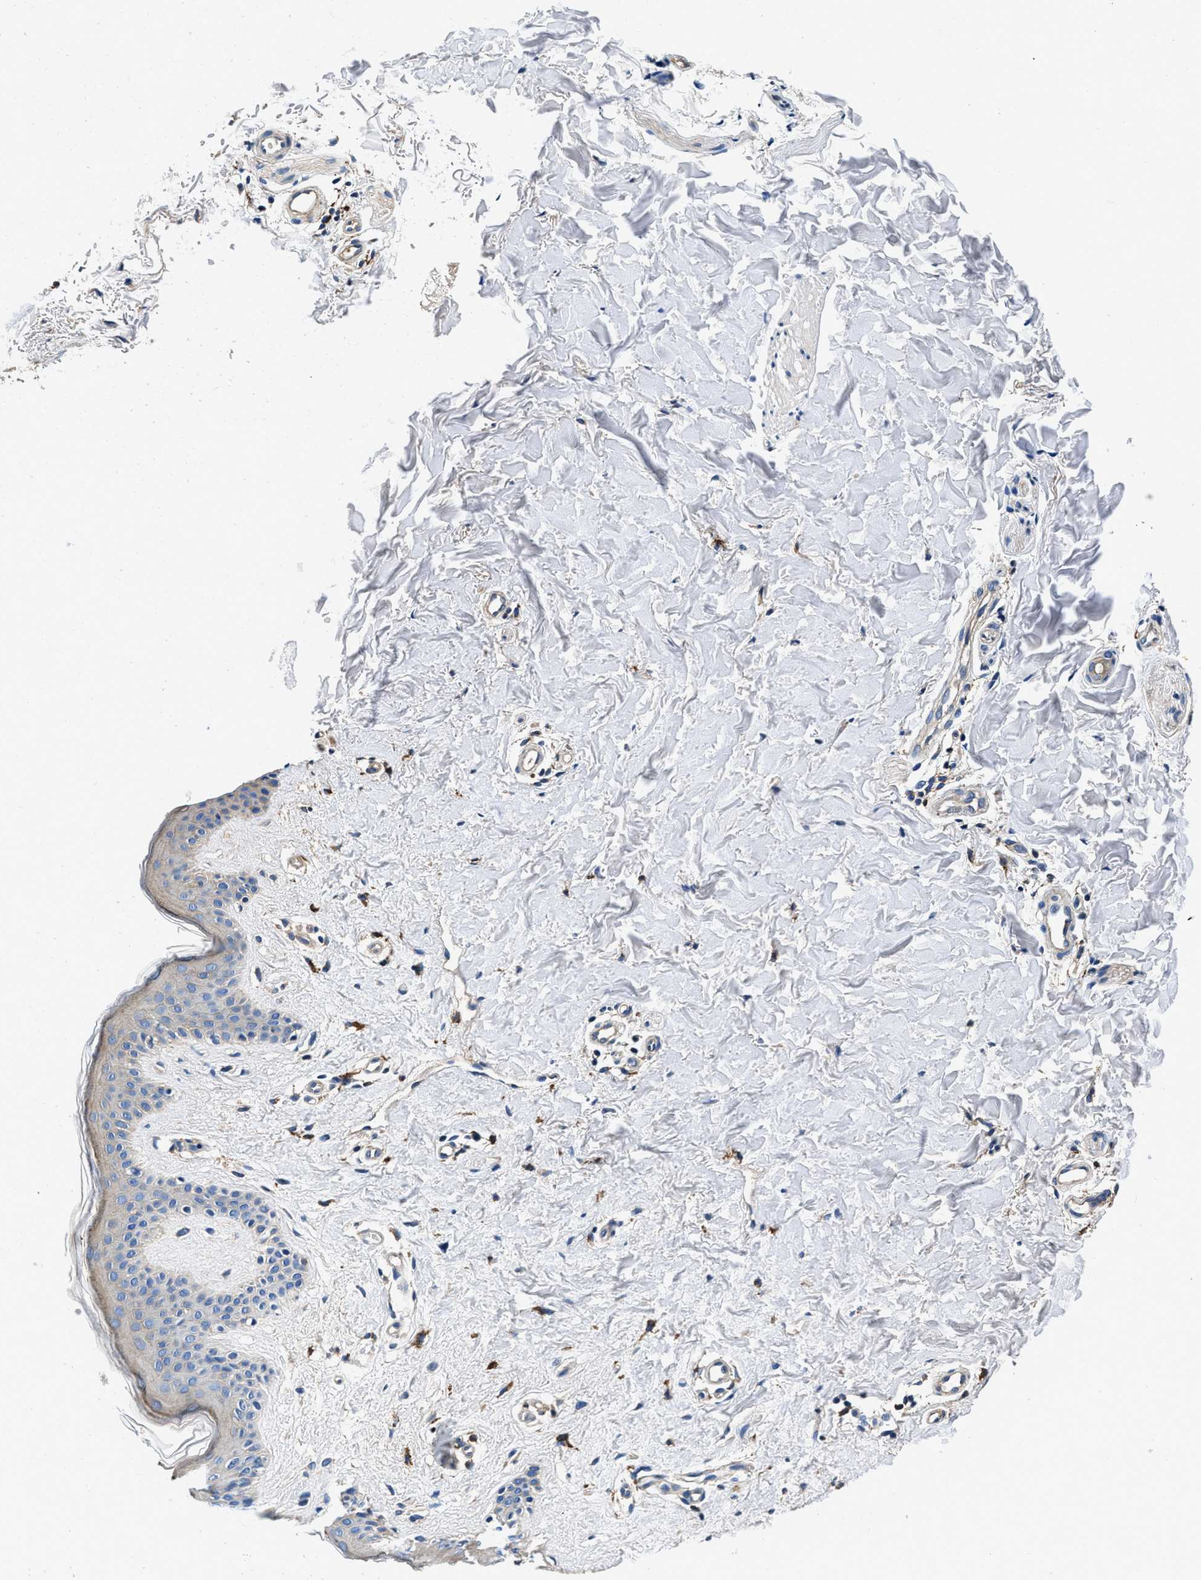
{"staining": {"intensity": "weak", "quantity": ">75%", "location": "cytoplasmic/membranous"}, "tissue": "skin", "cell_type": "Fibroblasts", "image_type": "normal", "snomed": [{"axis": "morphology", "description": "Normal tissue, NOS"}, {"axis": "topography", "description": "Skin"}], "caption": "IHC histopathology image of normal skin stained for a protein (brown), which reveals low levels of weak cytoplasmic/membranous expression in approximately >75% of fibroblasts.", "gene": "ZFAND3", "patient": {"sex": "male", "age": 40}}